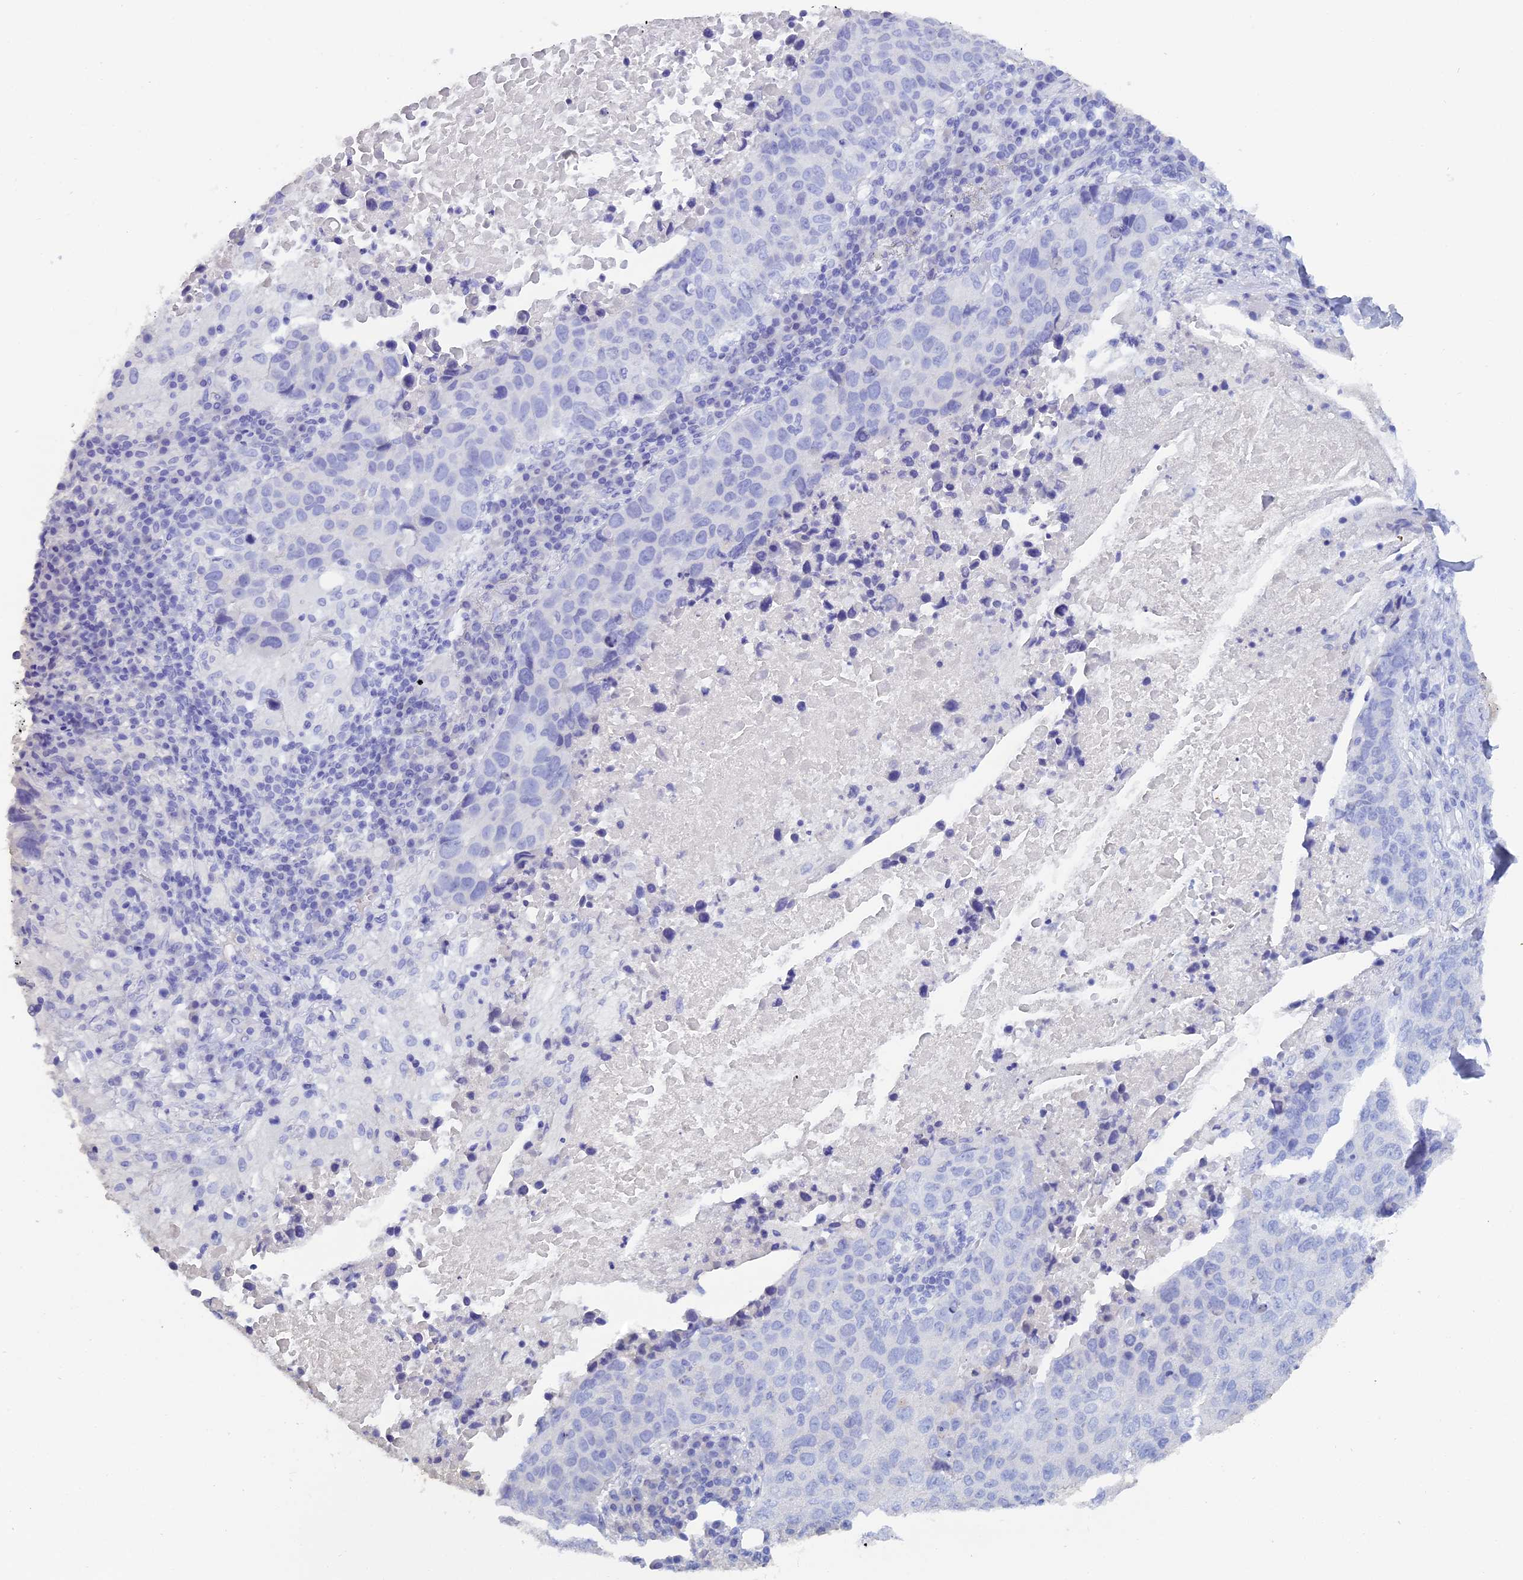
{"staining": {"intensity": "negative", "quantity": "none", "location": "none"}, "tissue": "lung cancer", "cell_type": "Tumor cells", "image_type": "cancer", "snomed": [{"axis": "morphology", "description": "Squamous cell carcinoma, NOS"}, {"axis": "topography", "description": "Lung"}], "caption": "The photomicrograph shows no staining of tumor cells in lung cancer.", "gene": "REG1A", "patient": {"sex": "male", "age": 73}}